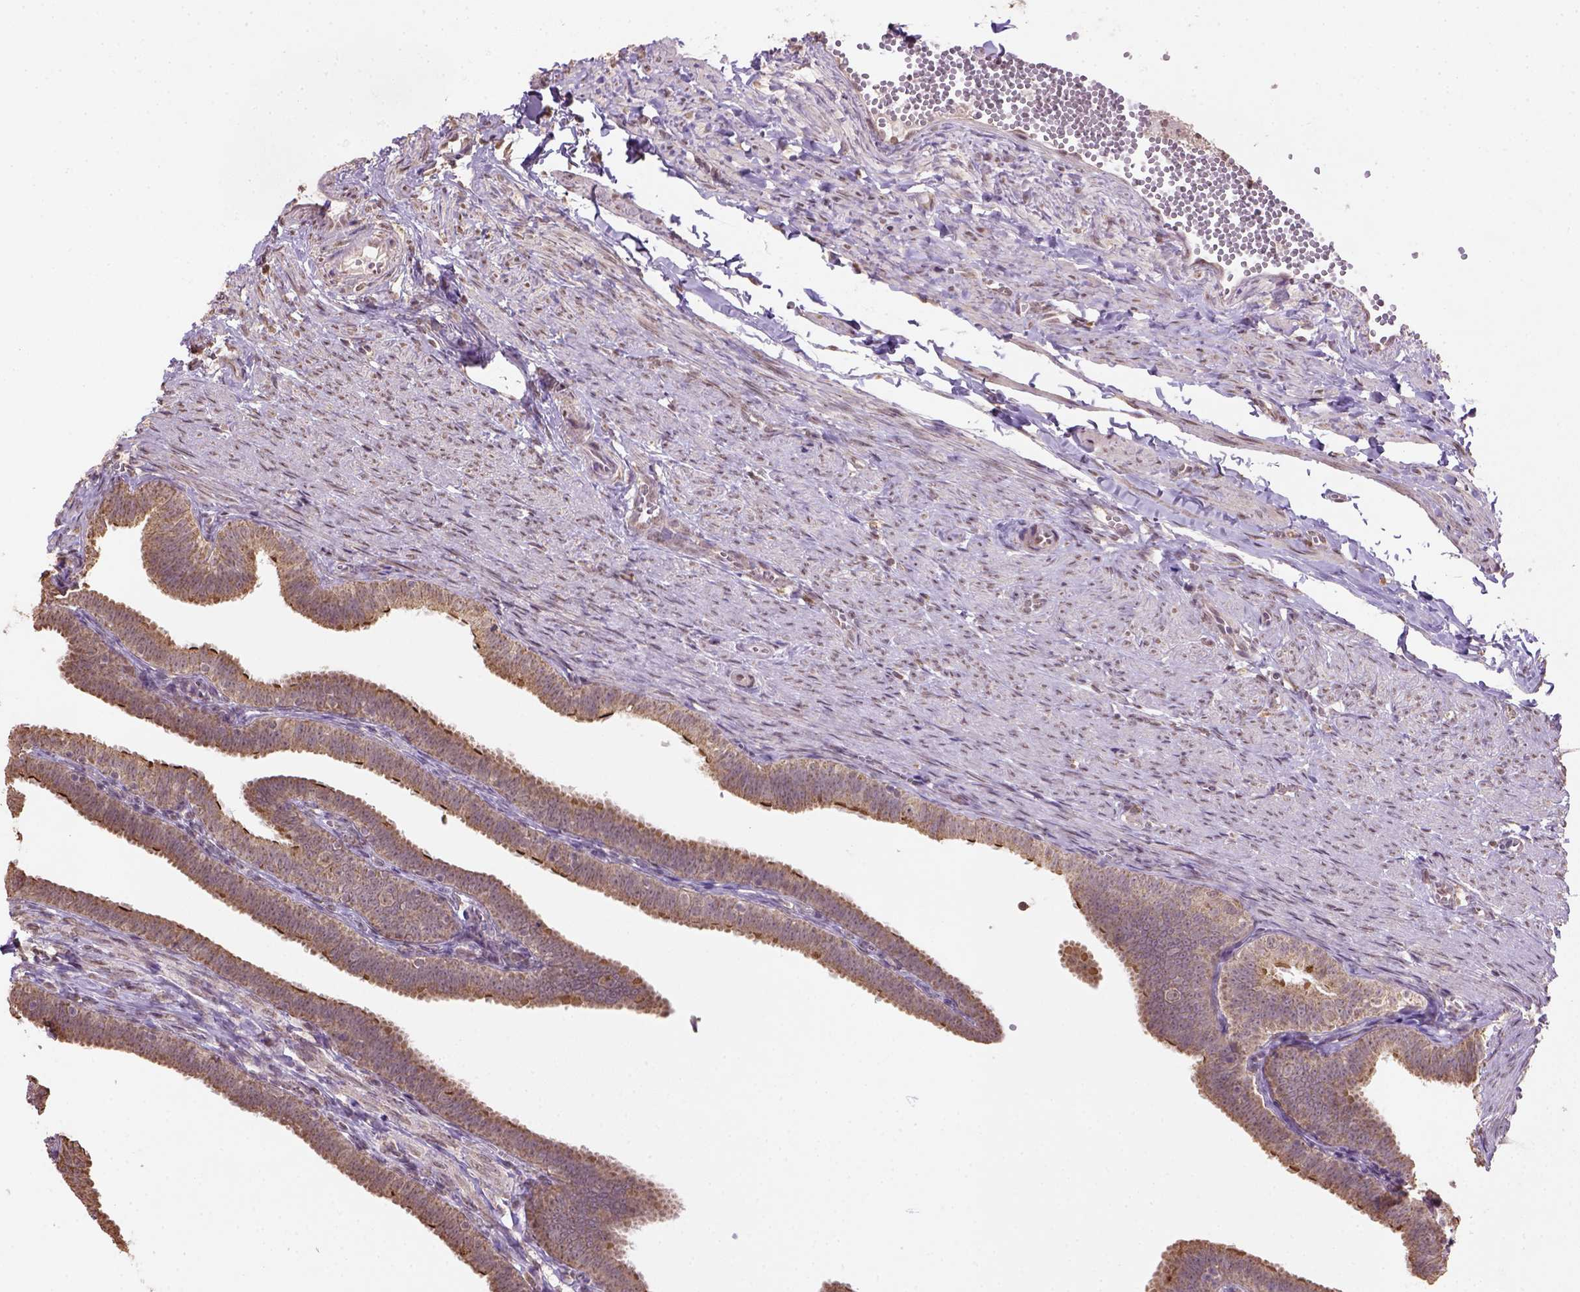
{"staining": {"intensity": "strong", "quantity": "25%-75%", "location": "cytoplasmic/membranous"}, "tissue": "fallopian tube", "cell_type": "Glandular cells", "image_type": "normal", "snomed": [{"axis": "morphology", "description": "Normal tissue, NOS"}, {"axis": "topography", "description": "Fallopian tube"}], "caption": "The immunohistochemical stain shows strong cytoplasmic/membranous staining in glandular cells of benign fallopian tube.", "gene": "NUDT10", "patient": {"sex": "female", "age": 25}}